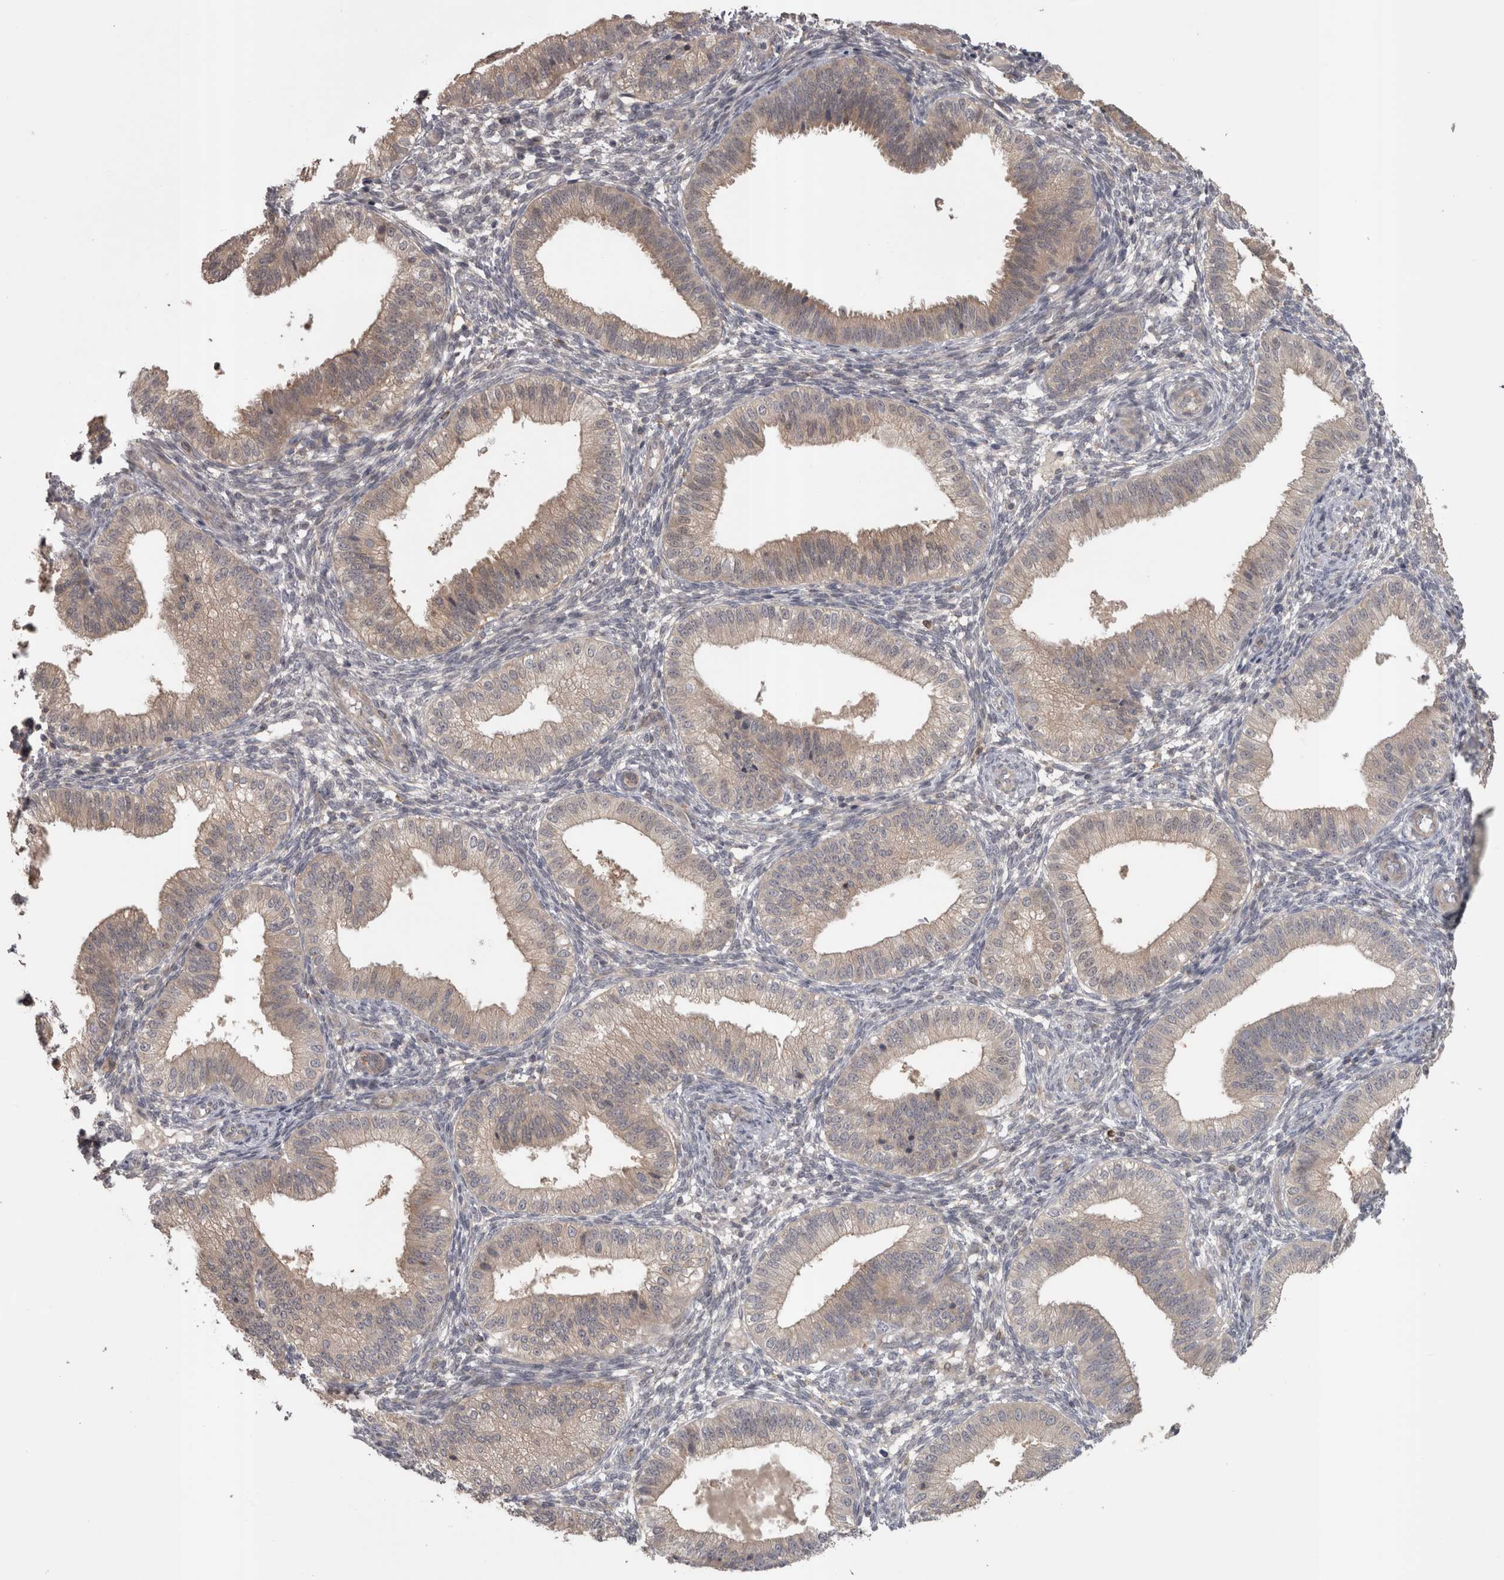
{"staining": {"intensity": "negative", "quantity": "none", "location": "none"}, "tissue": "endometrium", "cell_type": "Cells in endometrial stroma", "image_type": "normal", "snomed": [{"axis": "morphology", "description": "Normal tissue, NOS"}, {"axis": "topography", "description": "Endometrium"}], "caption": "High power microscopy image of an immunohistochemistry histopathology image of normal endometrium, revealing no significant staining in cells in endometrial stroma.", "gene": "SLCO5A1", "patient": {"sex": "female", "age": 39}}